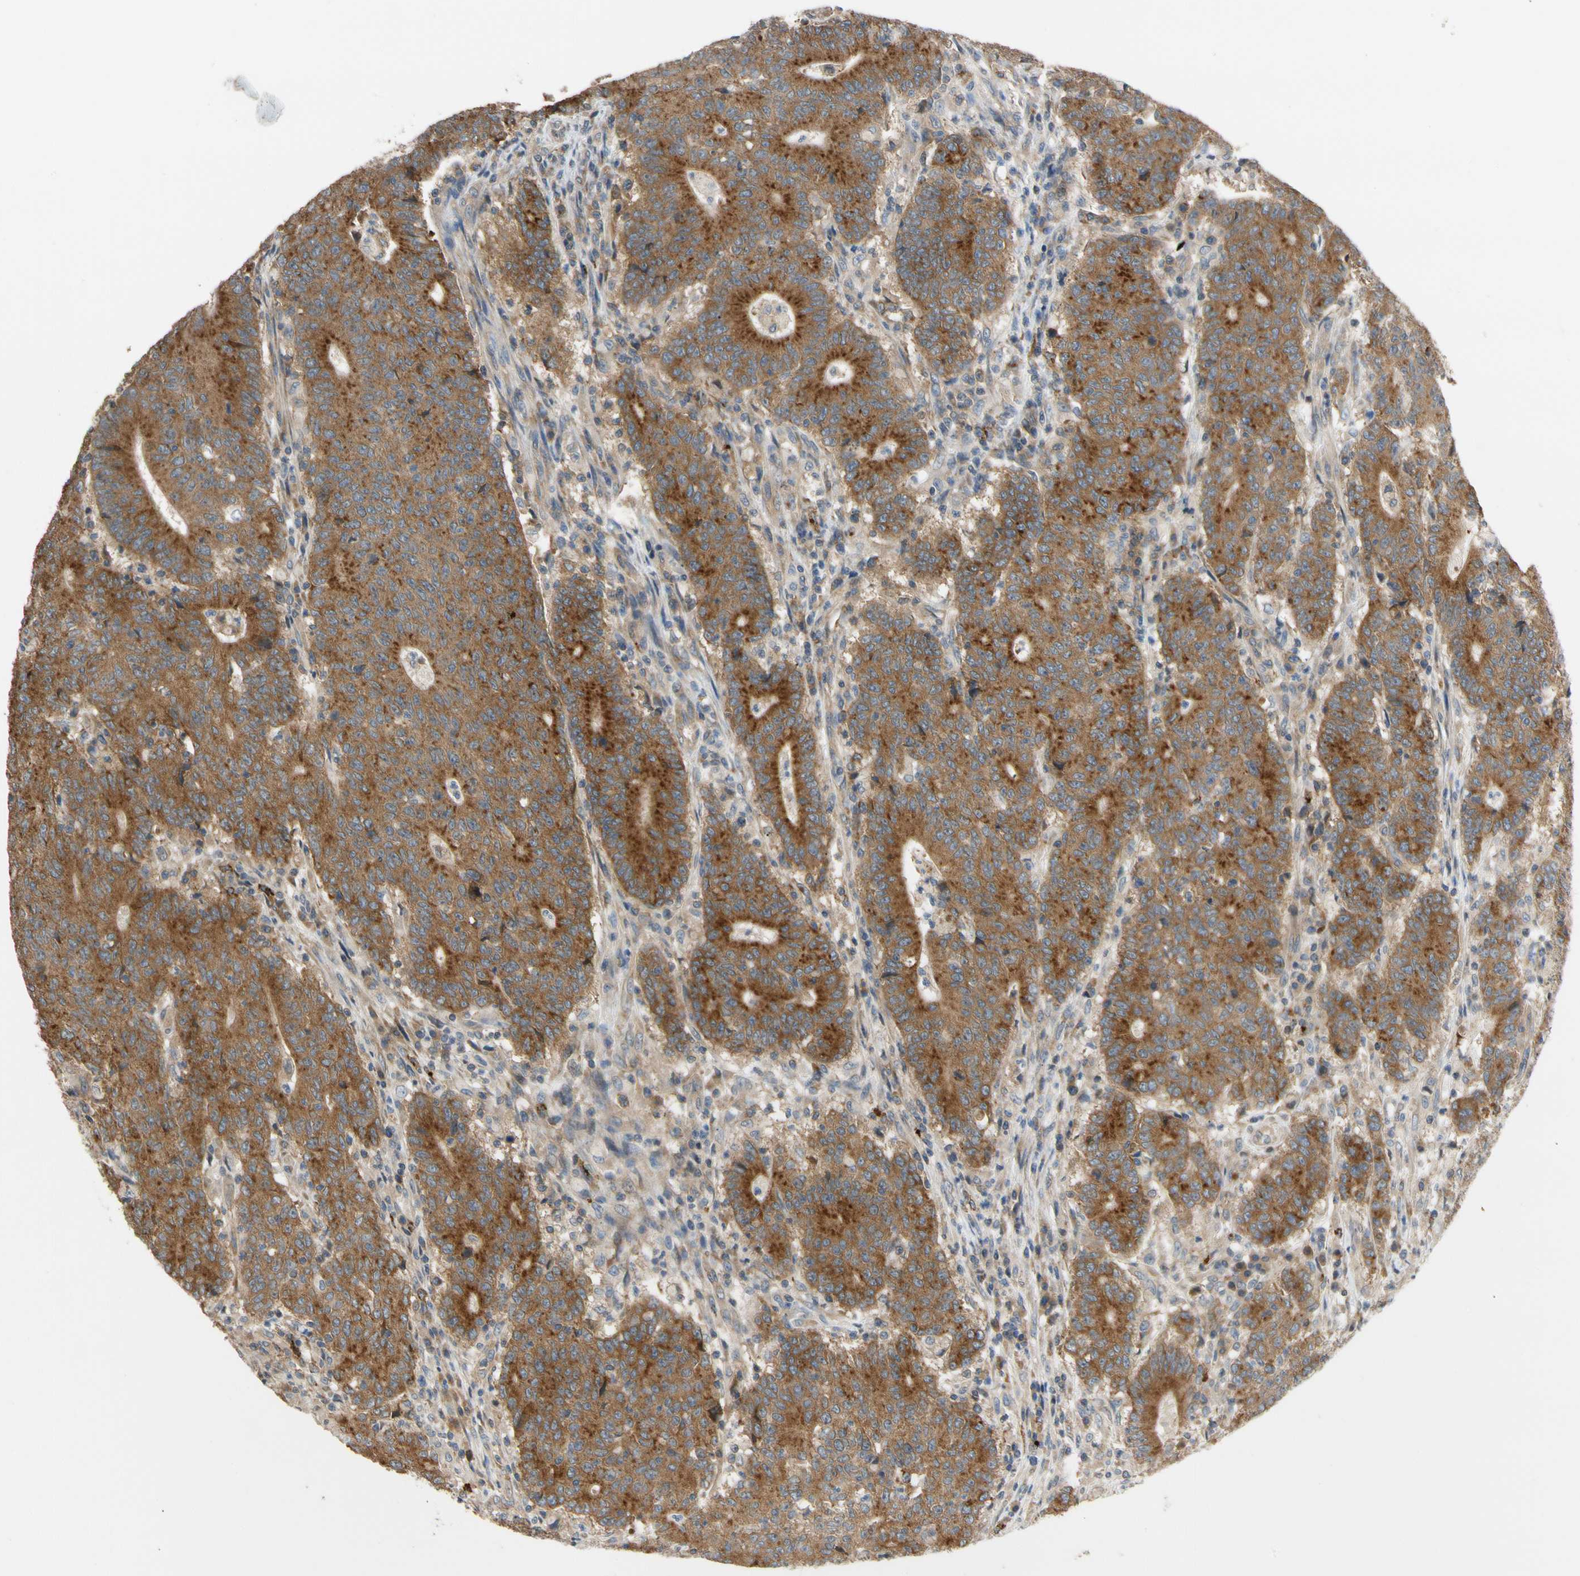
{"staining": {"intensity": "moderate", "quantity": ">75%", "location": "cytoplasmic/membranous"}, "tissue": "colorectal cancer", "cell_type": "Tumor cells", "image_type": "cancer", "snomed": [{"axis": "morphology", "description": "Normal tissue, NOS"}, {"axis": "morphology", "description": "Adenocarcinoma, NOS"}, {"axis": "topography", "description": "Colon"}], "caption": "The immunohistochemical stain labels moderate cytoplasmic/membranous expression in tumor cells of colorectal cancer (adenocarcinoma) tissue. Using DAB (3,3'-diaminobenzidine) (brown) and hematoxylin (blue) stains, captured at high magnification using brightfield microscopy.", "gene": "ANKHD1", "patient": {"sex": "female", "age": 75}}